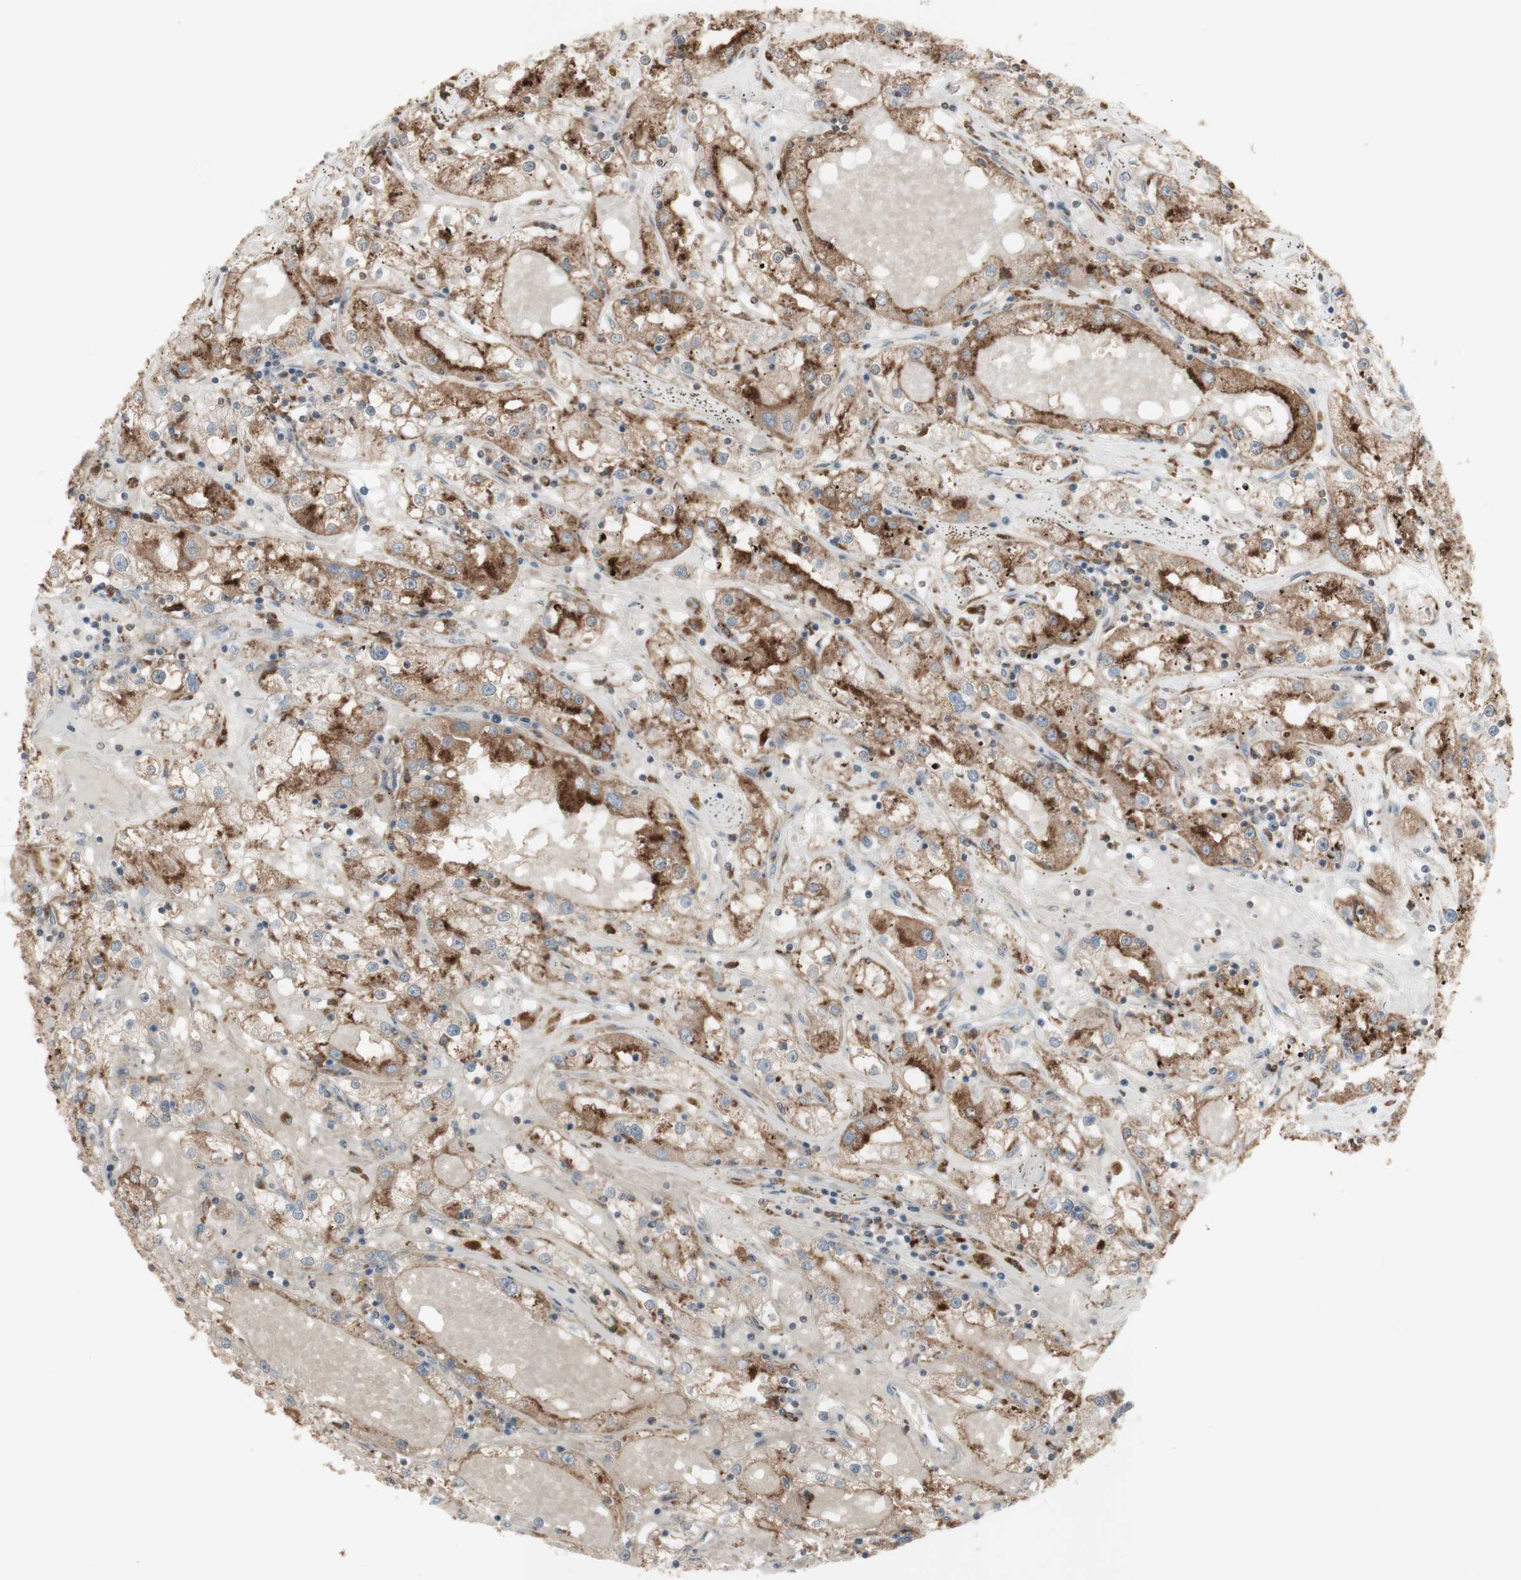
{"staining": {"intensity": "moderate", "quantity": ">75%", "location": "cytoplasmic/membranous"}, "tissue": "renal cancer", "cell_type": "Tumor cells", "image_type": "cancer", "snomed": [{"axis": "morphology", "description": "Adenocarcinoma, NOS"}, {"axis": "topography", "description": "Kidney"}], "caption": "Brown immunohistochemical staining in renal cancer displays moderate cytoplasmic/membranous positivity in about >75% of tumor cells.", "gene": "ATP6V1E1", "patient": {"sex": "male", "age": 56}}